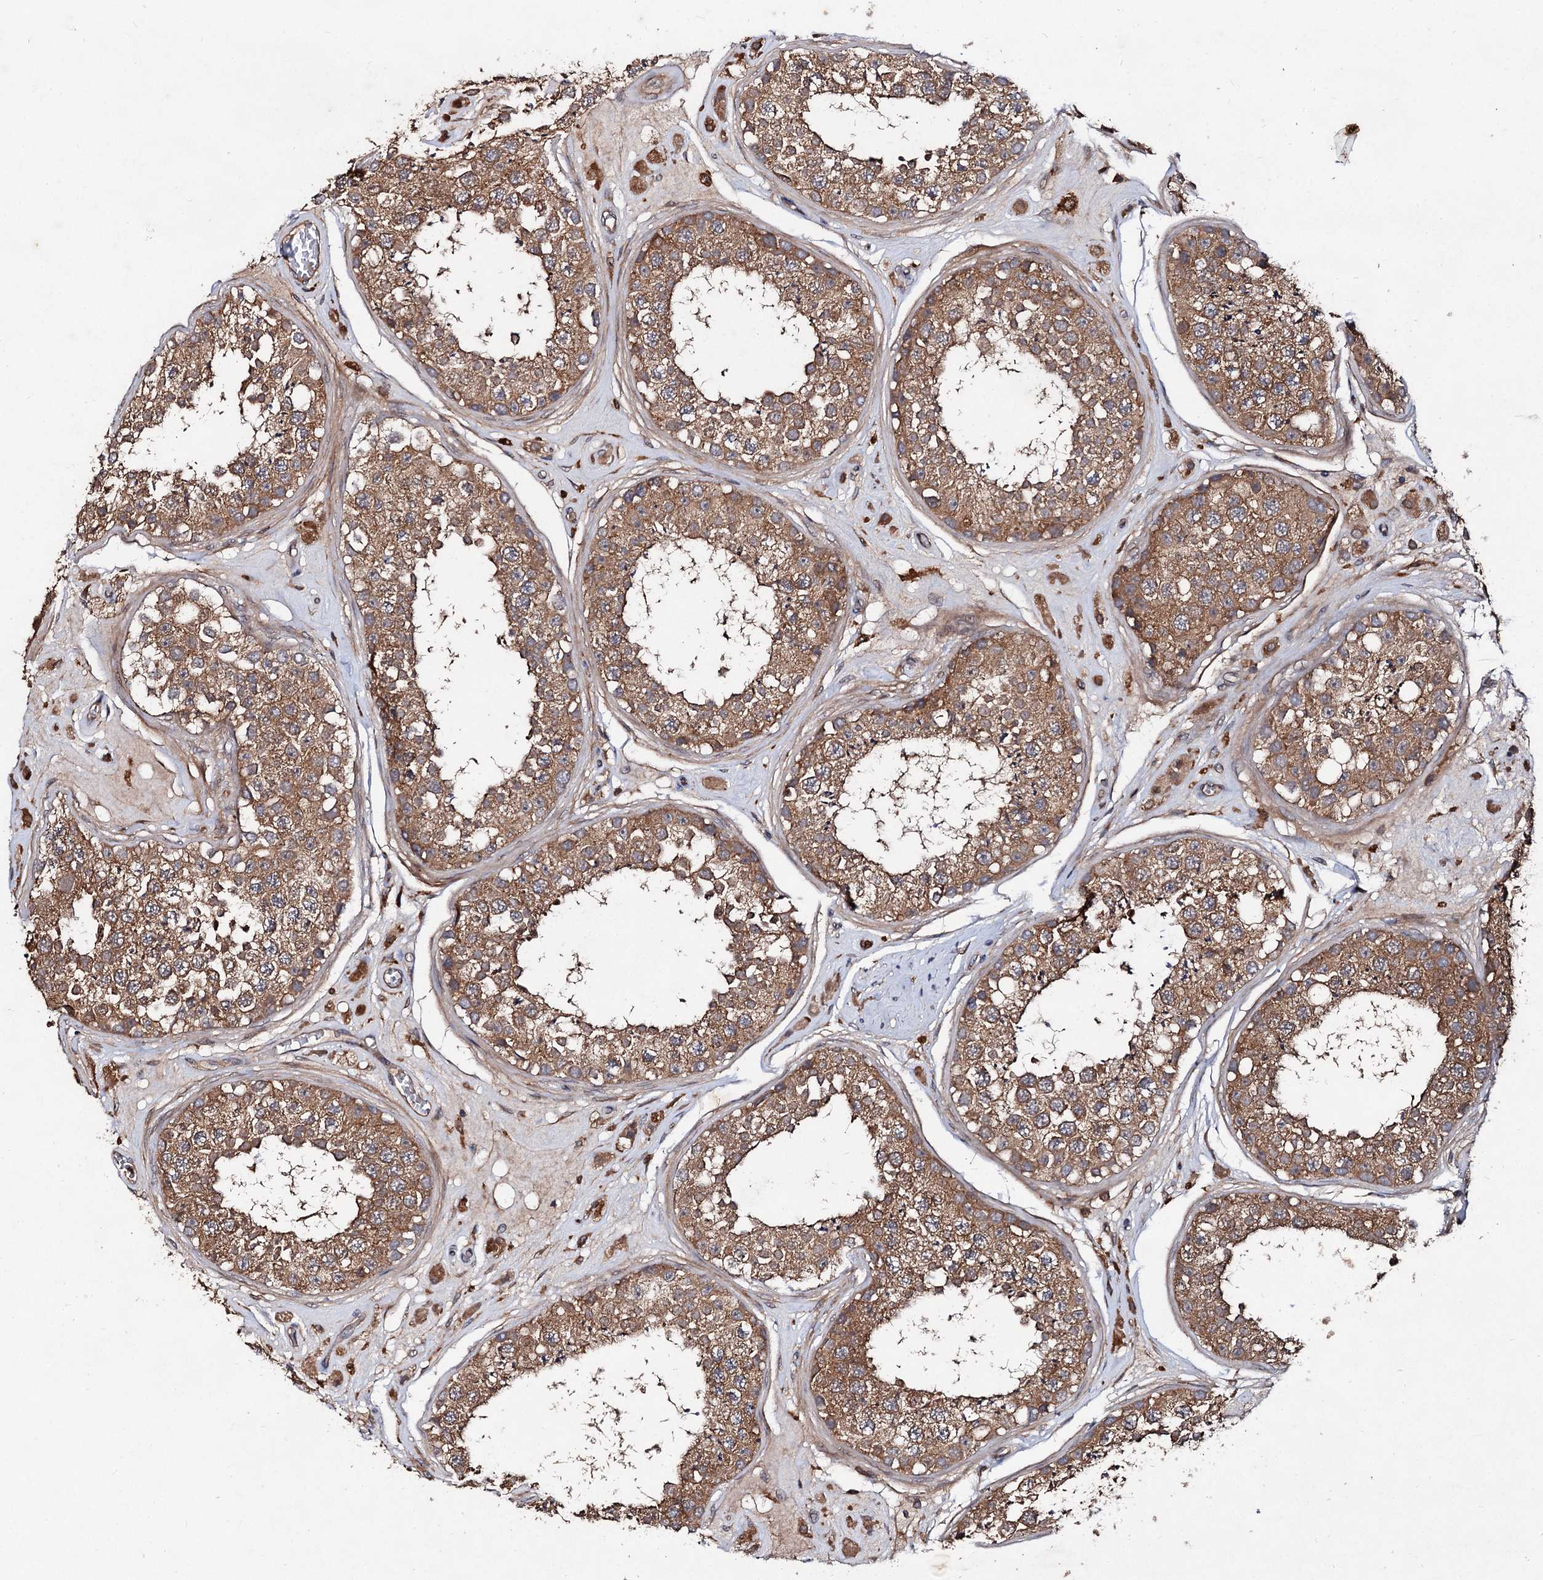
{"staining": {"intensity": "moderate", "quantity": ">75%", "location": "cytoplasmic/membranous"}, "tissue": "testis", "cell_type": "Cells in seminiferous ducts", "image_type": "normal", "snomed": [{"axis": "morphology", "description": "Normal tissue, NOS"}, {"axis": "topography", "description": "Testis"}], "caption": "Immunohistochemical staining of benign human testis shows moderate cytoplasmic/membranous protein staining in approximately >75% of cells in seminiferous ducts.", "gene": "VPS29", "patient": {"sex": "male", "age": 25}}